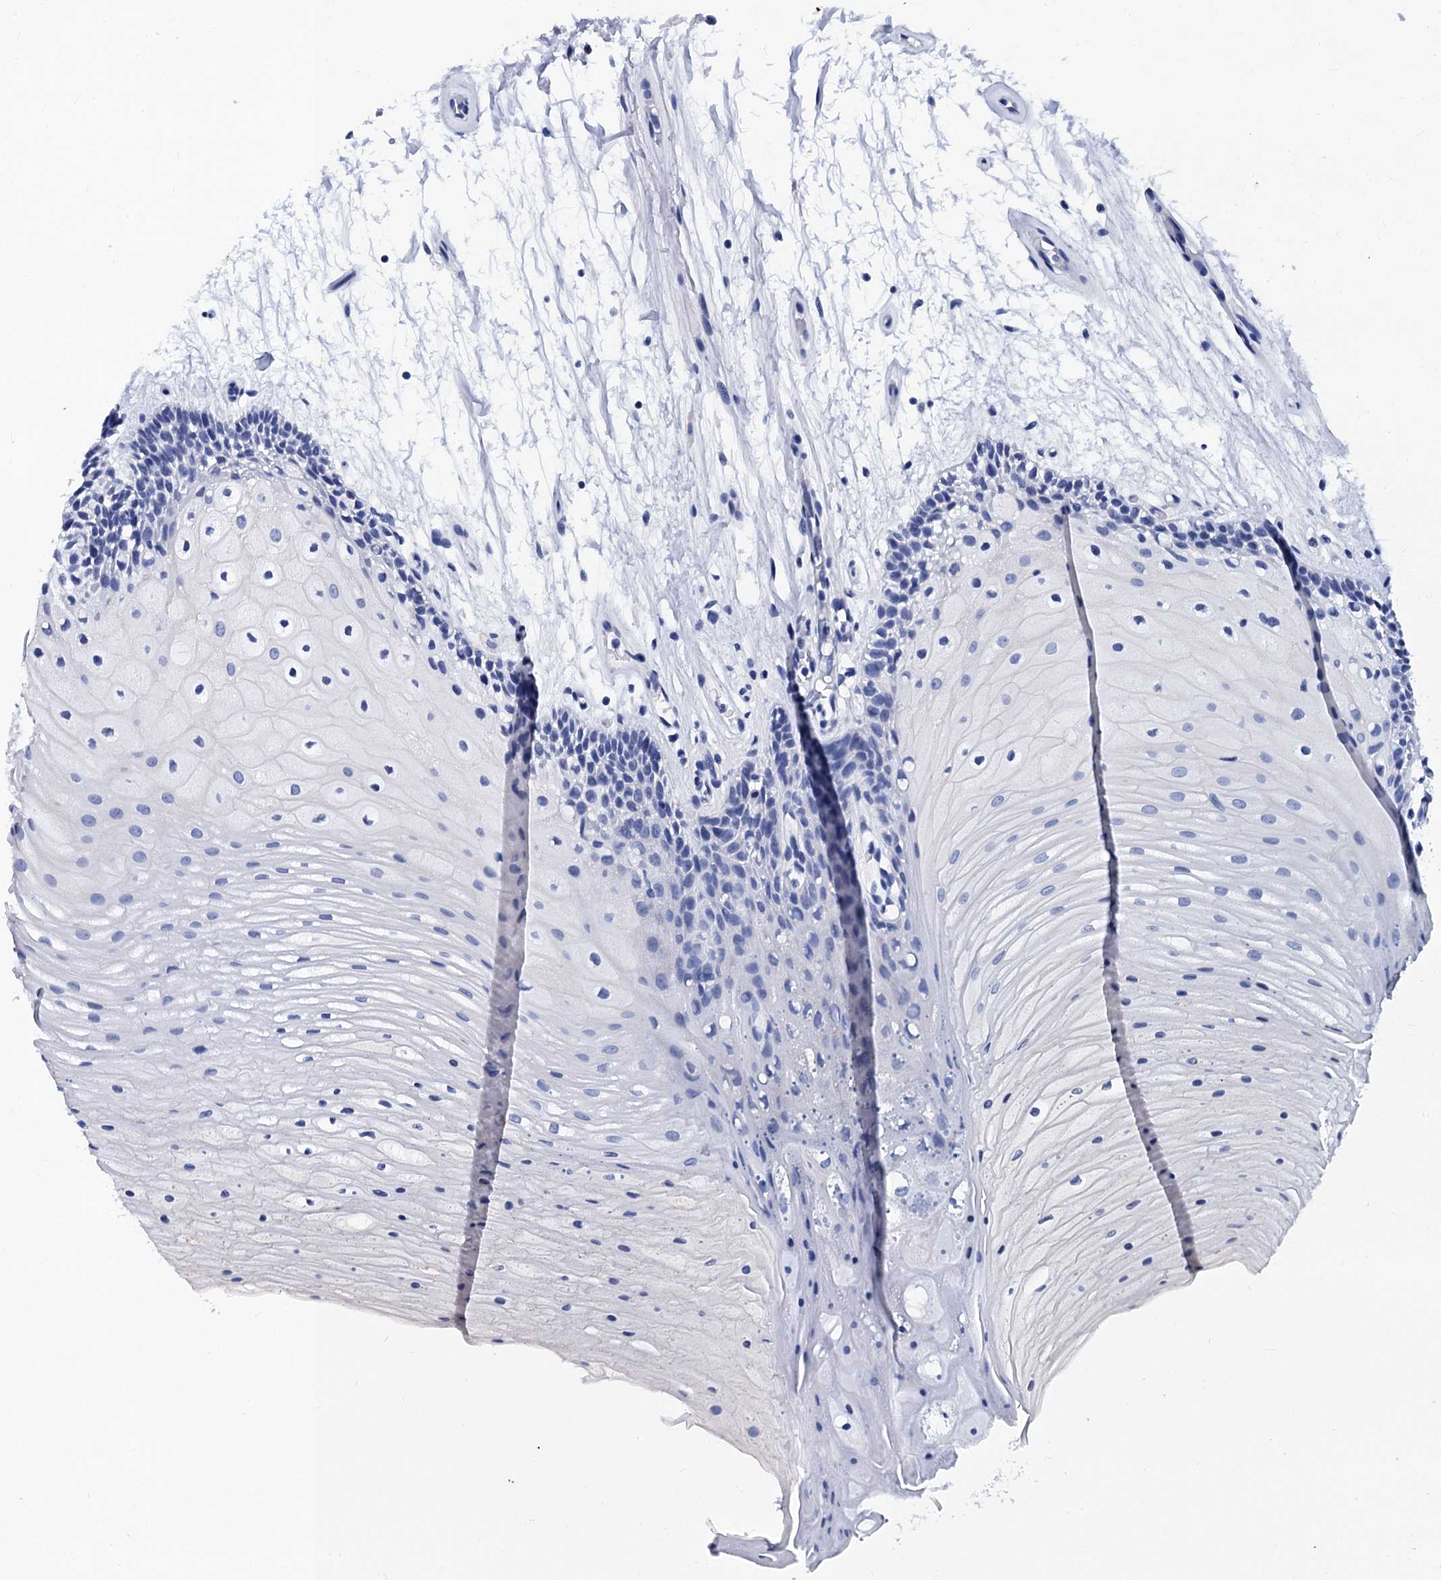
{"staining": {"intensity": "negative", "quantity": "none", "location": "none"}, "tissue": "oral mucosa", "cell_type": "Squamous epithelial cells", "image_type": "normal", "snomed": [{"axis": "morphology", "description": "Normal tissue, NOS"}, {"axis": "topography", "description": "Oral tissue"}], "caption": "Immunohistochemistry of normal oral mucosa displays no staining in squamous epithelial cells. The staining was performed using DAB to visualize the protein expression in brown, while the nuclei were stained in blue with hematoxylin (Magnification: 20x).", "gene": "MYBPC3", "patient": {"sex": "female", "age": 80}}